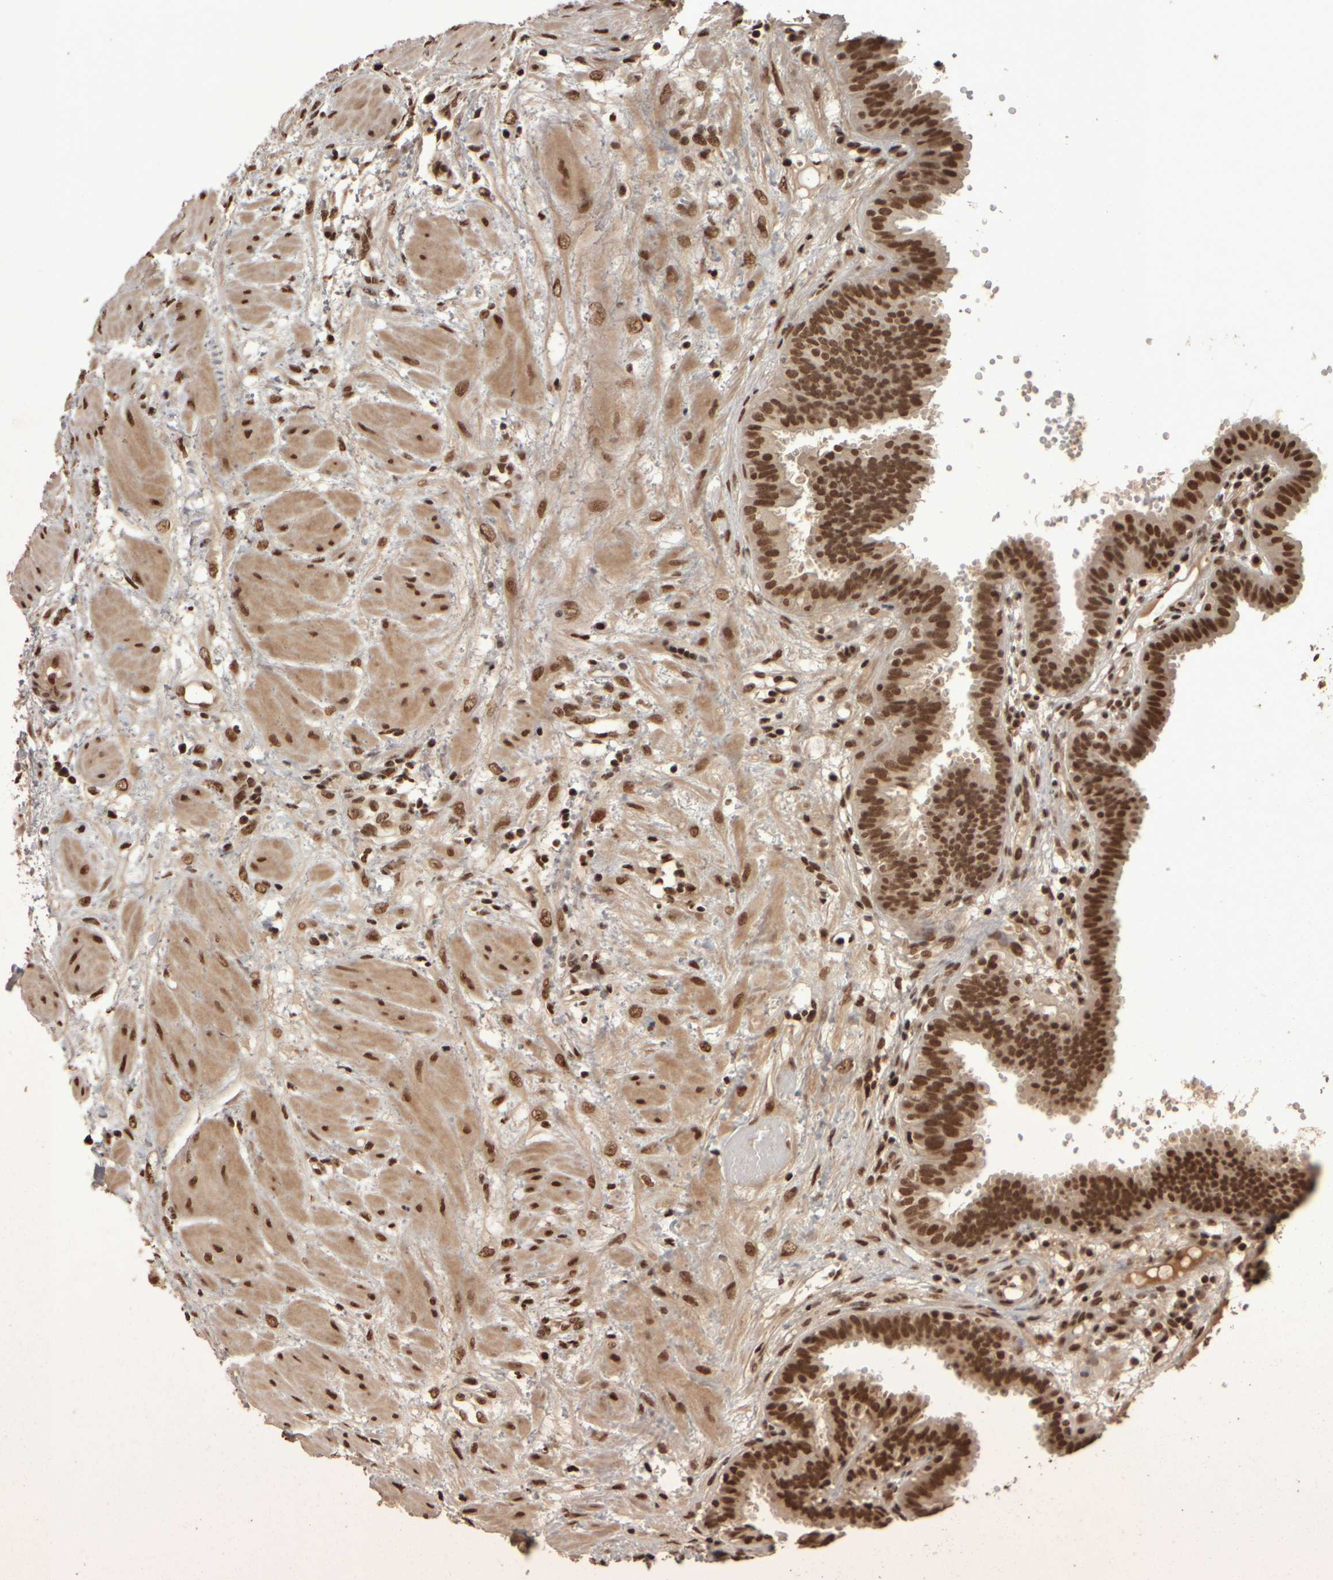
{"staining": {"intensity": "strong", "quantity": ">75%", "location": "nuclear"}, "tissue": "fallopian tube", "cell_type": "Glandular cells", "image_type": "normal", "snomed": [{"axis": "morphology", "description": "Normal tissue, NOS"}, {"axis": "topography", "description": "Fallopian tube"}, {"axis": "topography", "description": "Placenta"}], "caption": "This micrograph demonstrates IHC staining of normal fallopian tube, with high strong nuclear positivity in approximately >75% of glandular cells.", "gene": "ZFHX4", "patient": {"sex": "female", "age": 32}}